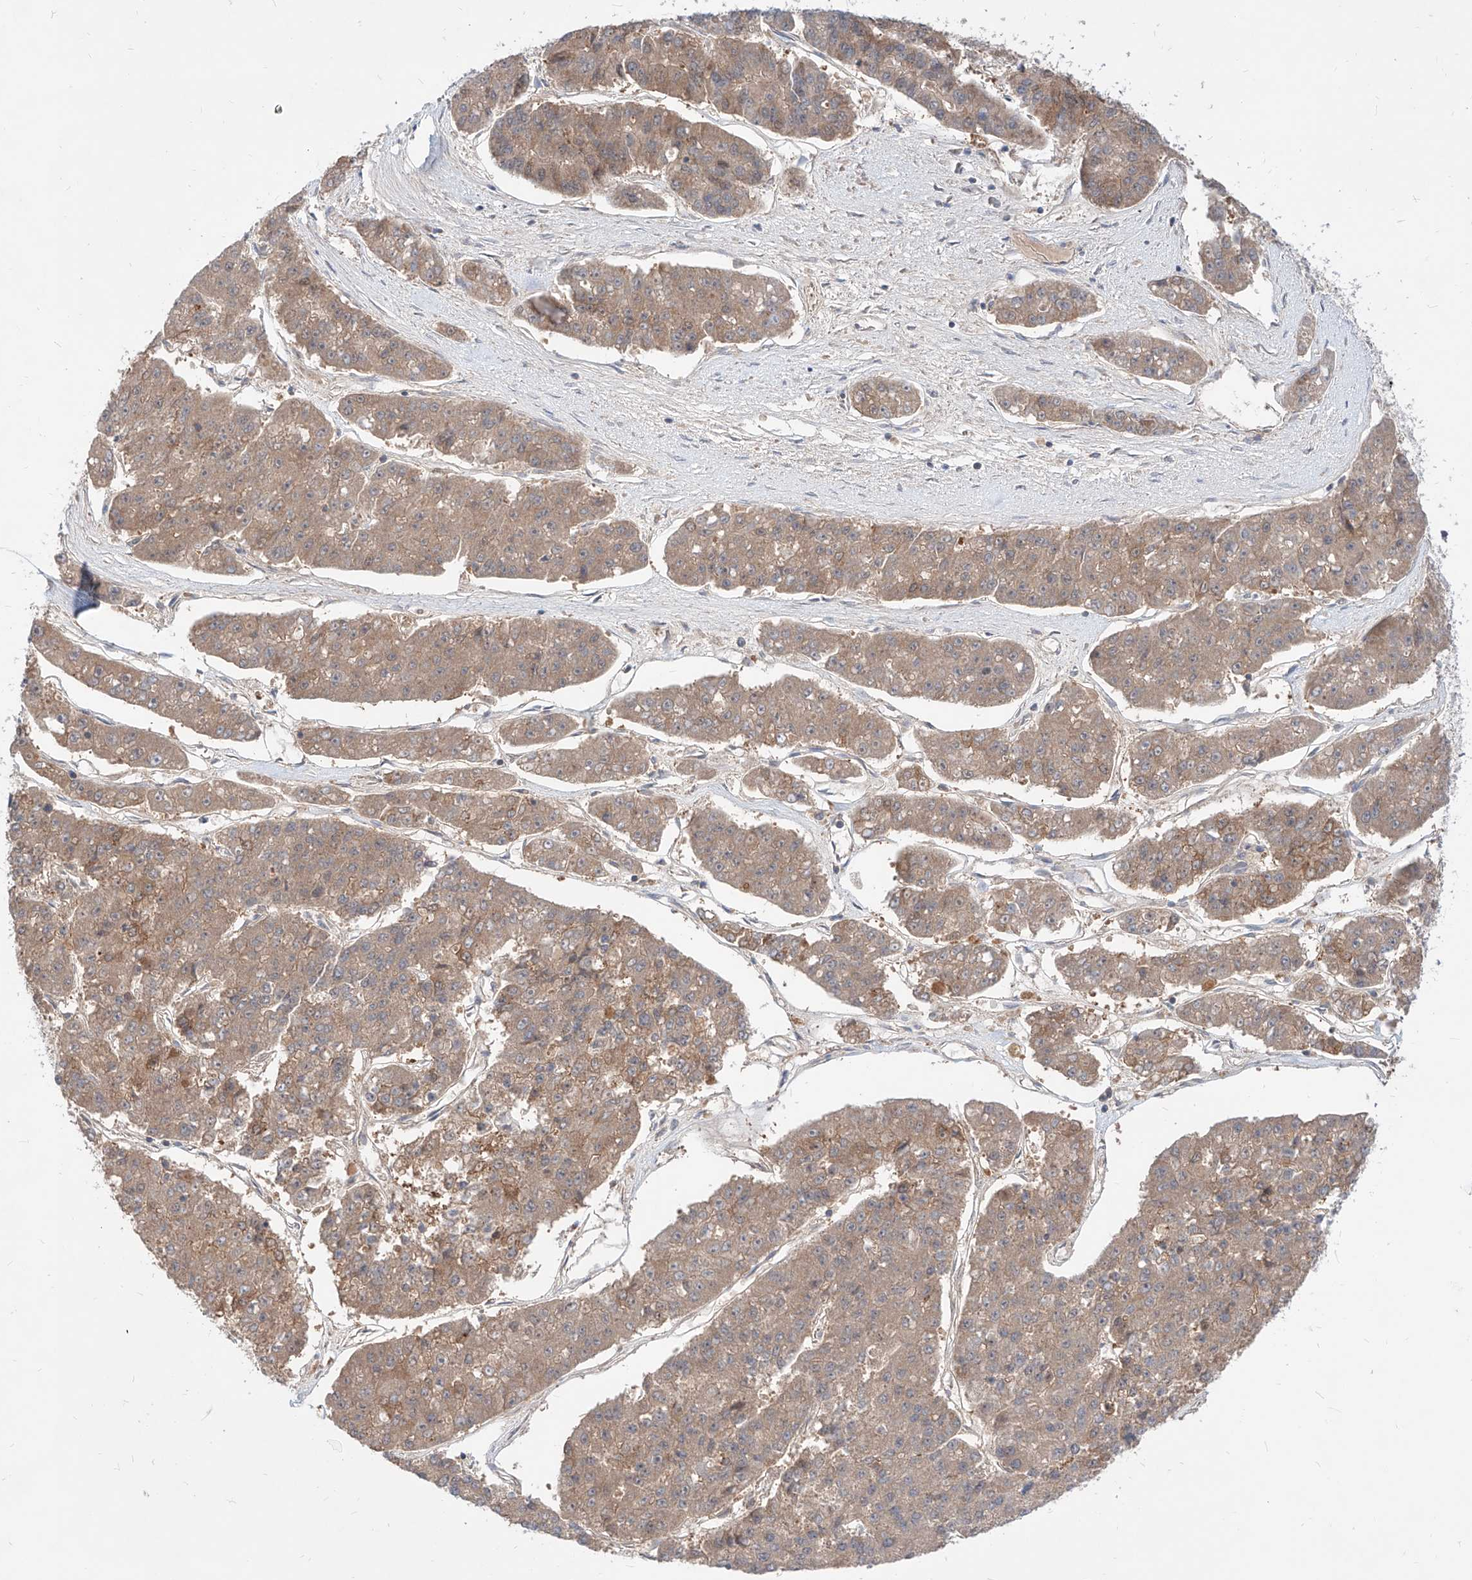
{"staining": {"intensity": "moderate", "quantity": ">75%", "location": "cytoplasmic/membranous"}, "tissue": "pancreatic cancer", "cell_type": "Tumor cells", "image_type": "cancer", "snomed": [{"axis": "morphology", "description": "Adenocarcinoma, NOS"}, {"axis": "topography", "description": "Pancreas"}], "caption": "Brown immunohistochemical staining in human pancreatic cancer (adenocarcinoma) exhibits moderate cytoplasmic/membranous staining in approximately >75% of tumor cells.", "gene": "TSNAX", "patient": {"sex": "male", "age": 50}}